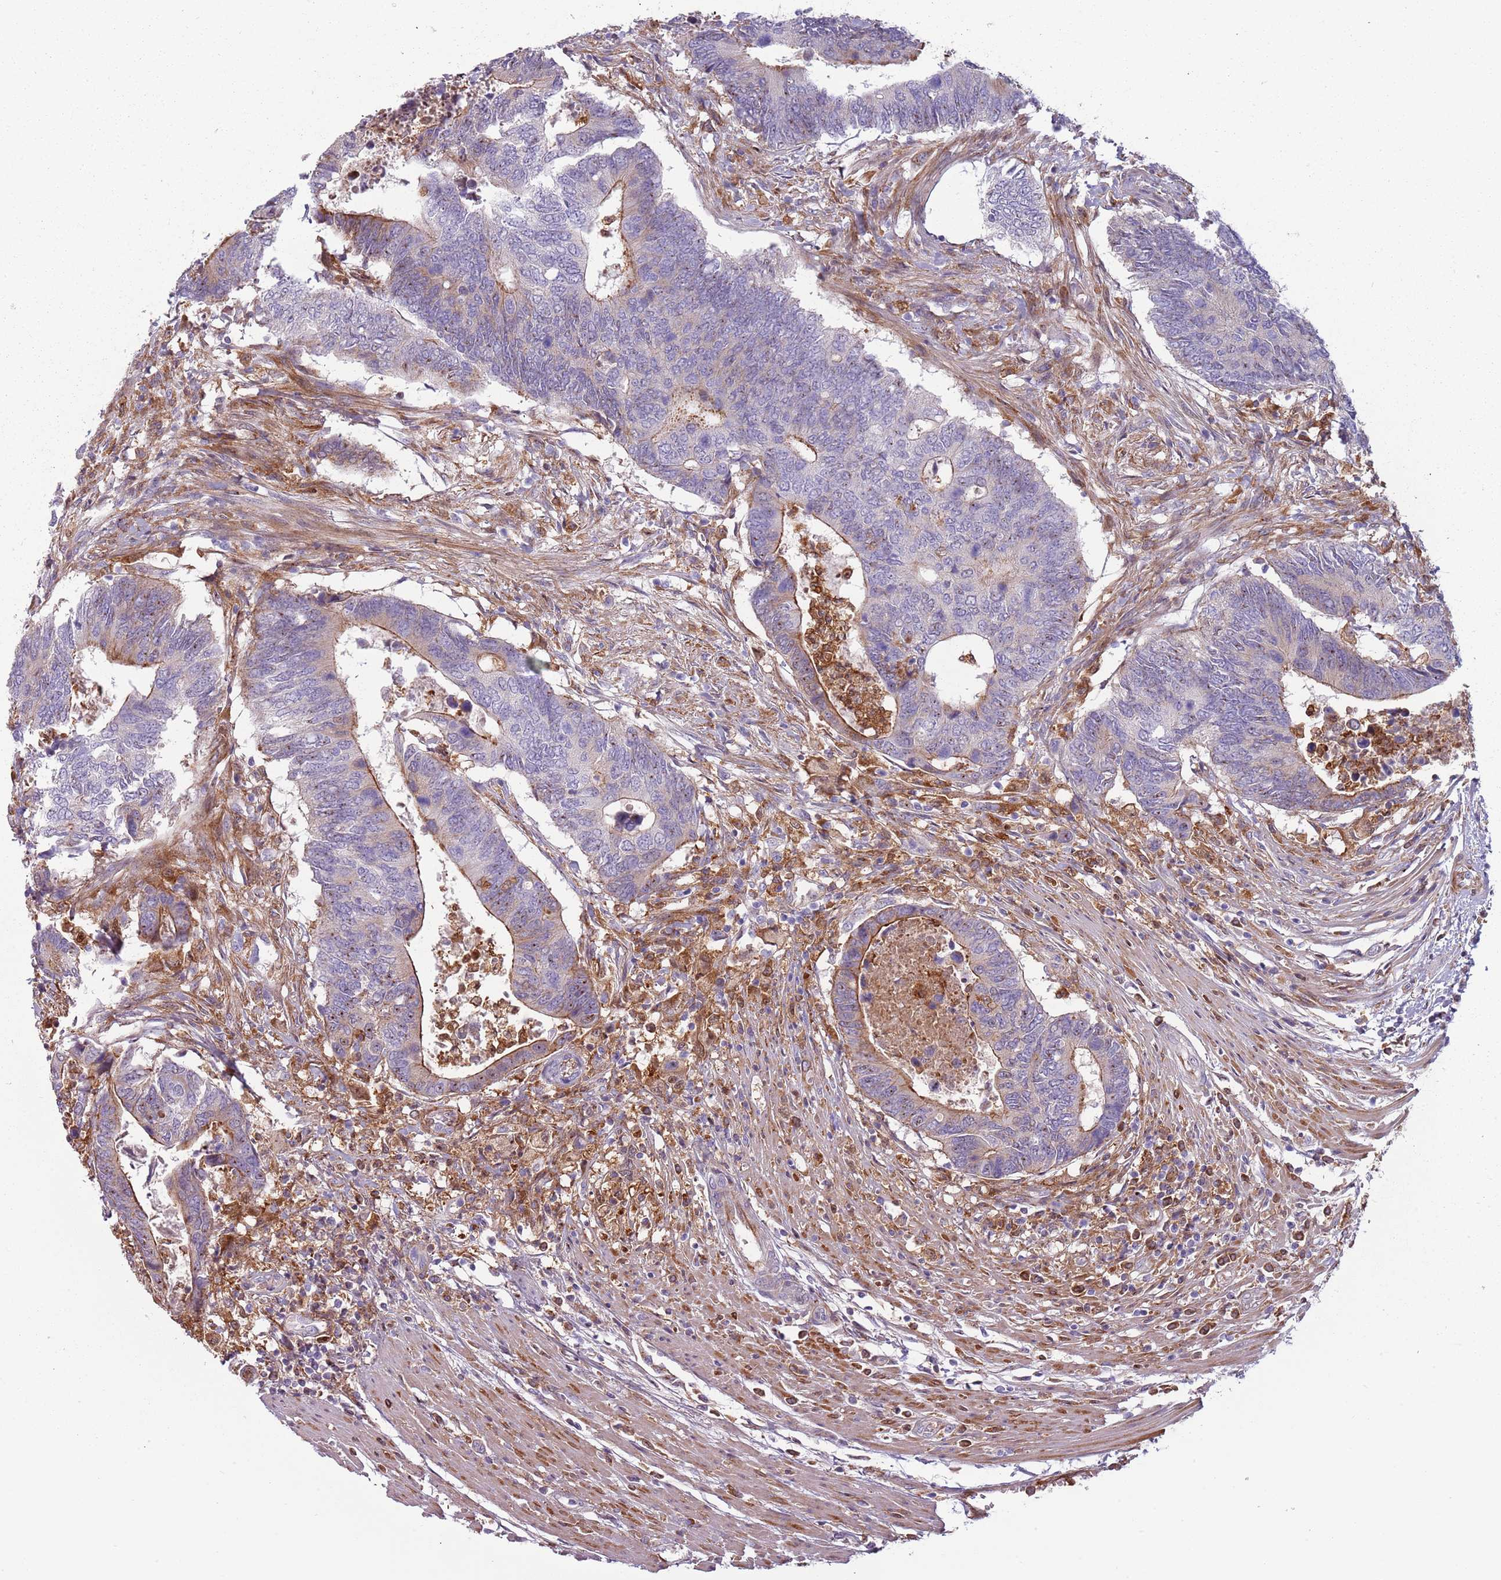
{"staining": {"intensity": "moderate", "quantity": "<25%", "location": "cytoplasmic/membranous"}, "tissue": "colorectal cancer", "cell_type": "Tumor cells", "image_type": "cancer", "snomed": [{"axis": "morphology", "description": "Adenocarcinoma, NOS"}, {"axis": "topography", "description": "Colon"}], "caption": "IHC histopathology image of neoplastic tissue: human adenocarcinoma (colorectal) stained using IHC exhibits low levels of moderate protein expression localized specifically in the cytoplasmic/membranous of tumor cells, appearing as a cytoplasmic/membranous brown color.", "gene": "NADK", "patient": {"sex": "male", "age": 87}}